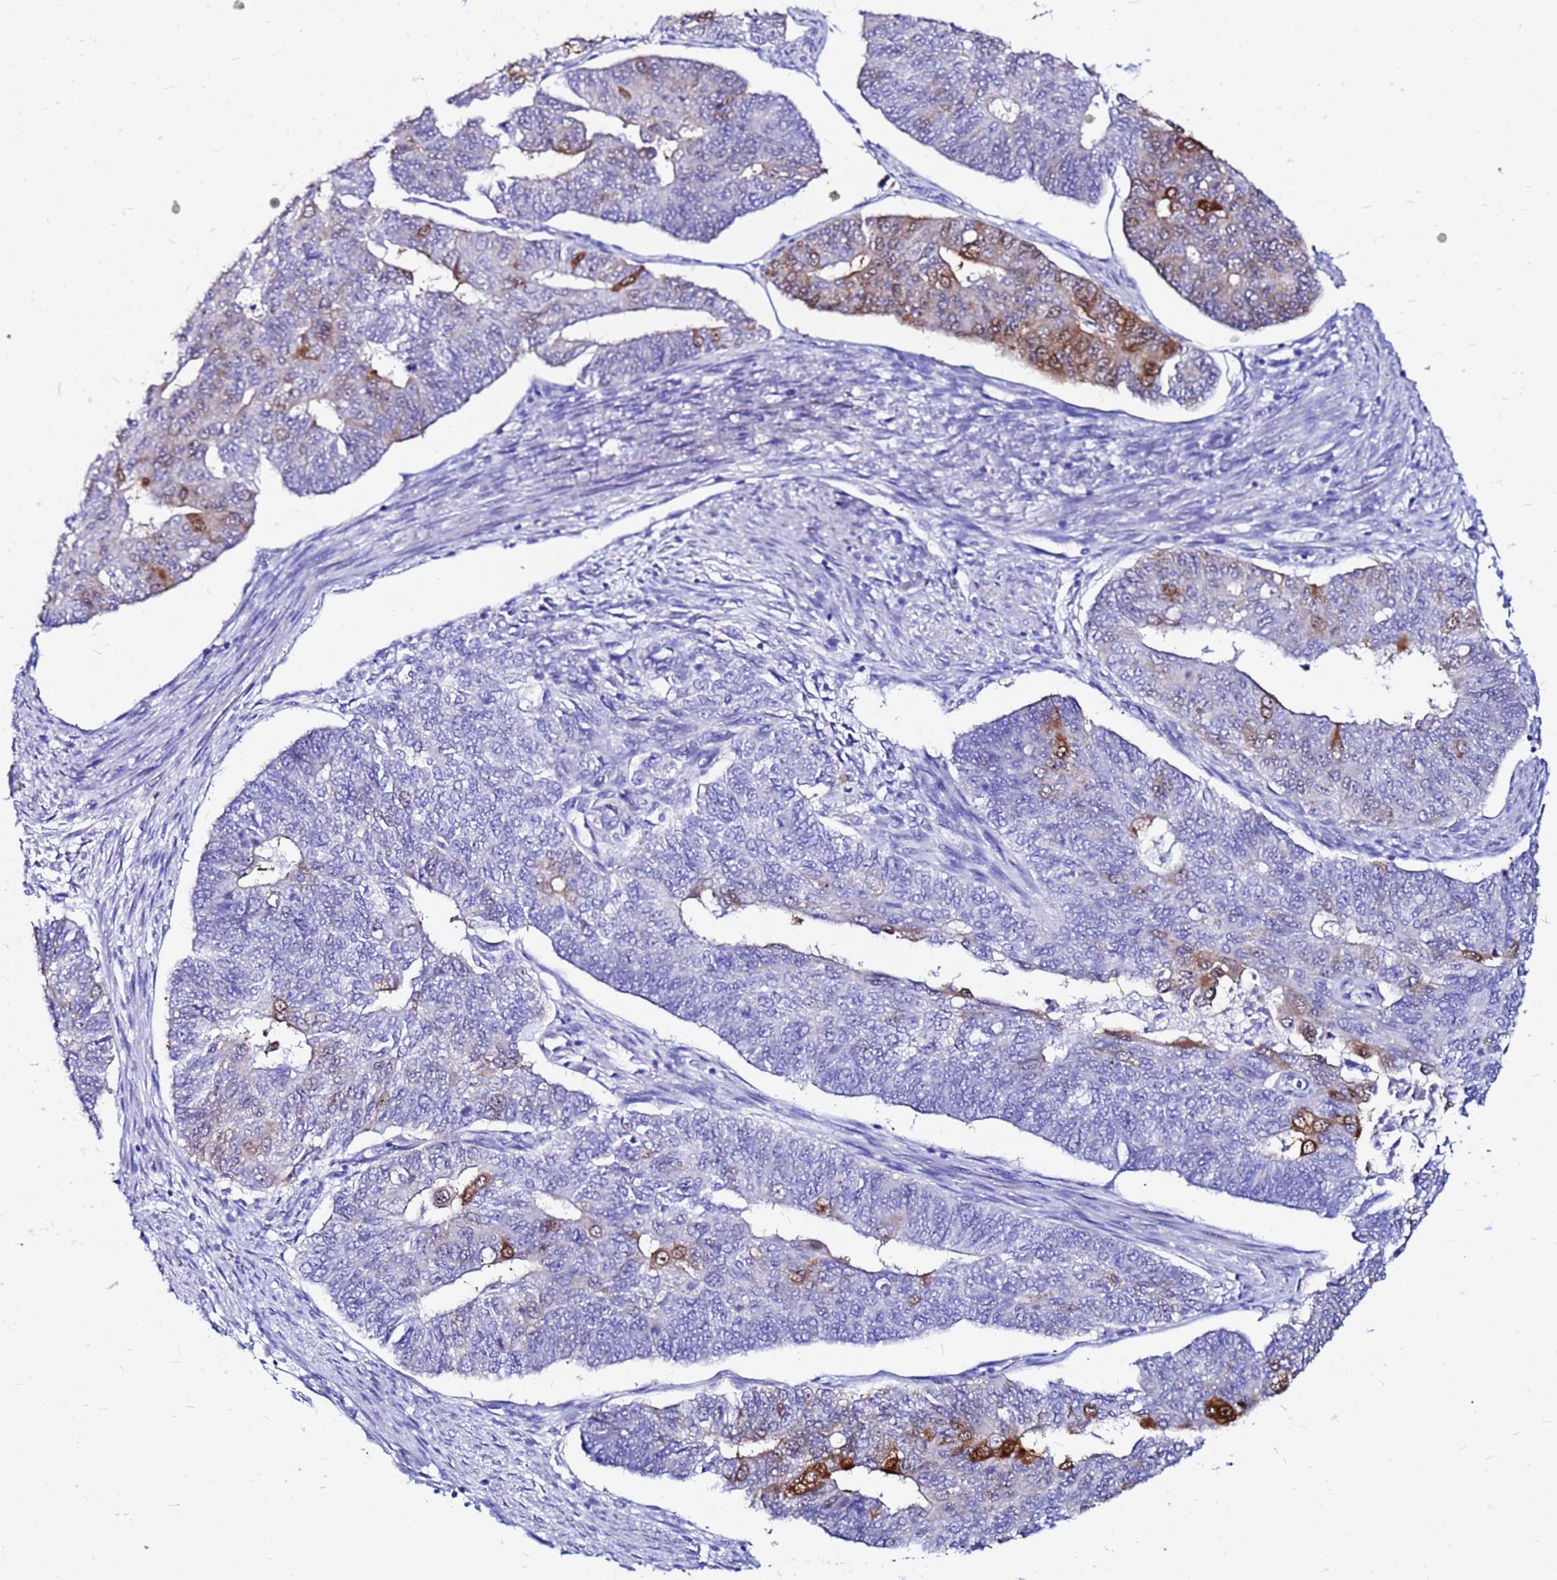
{"staining": {"intensity": "strong", "quantity": "<25%", "location": "cytoplasmic/membranous"}, "tissue": "endometrial cancer", "cell_type": "Tumor cells", "image_type": "cancer", "snomed": [{"axis": "morphology", "description": "Adenocarcinoma, NOS"}, {"axis": "topography", "description": "Endometrium"}], "caption": "Strong cytoplasmic/membranous protein positivity is seen in about <25% of tumor cells in adenocarcinoma (endometrial).", "gene": "PPP1R14C", "patient": {"sex": "female", "age": 32}}